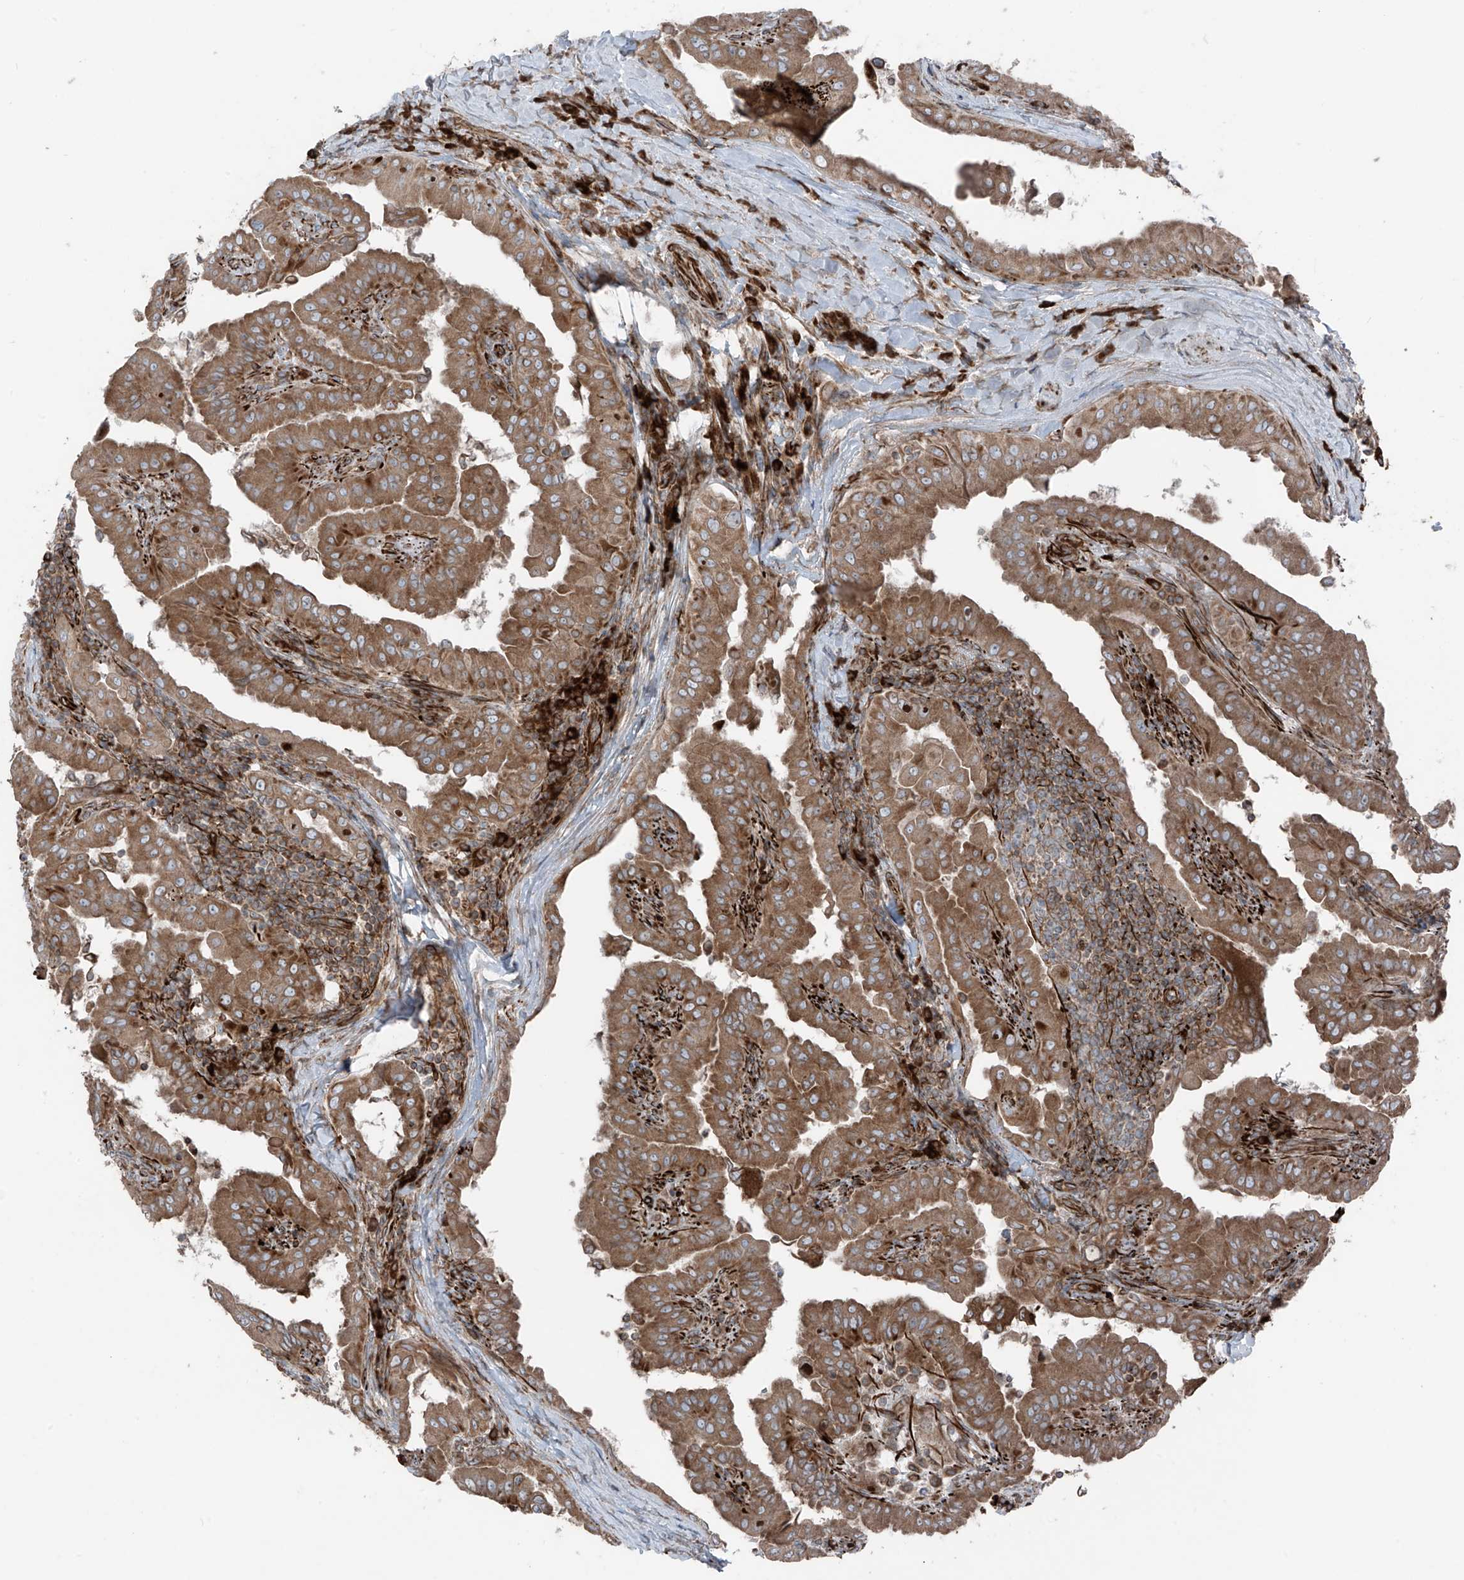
{"staining": {"intensity": "moderate", "quantity": ">75%", "location": "cytoplasmic/membranous"}, "tissue": "thyroid cancer", "cell_type": "Tumor cells", "image_type": "cancer", "snomed": [{"axis": "morphology", "description": "Papillary adenocarcinoma, NOS"}, {"axis": "topography", "description": "Thyroid gland"}], "caption": "This image displays immunohistochemistry staining of papillary adenocarcinoma (thyroid), with medium moderate cytoplasmic/membranous expression in approximately >75% of tumor cells.", "gene": "ERLEC1", "patient": {"sex": "male", "age": 33}}